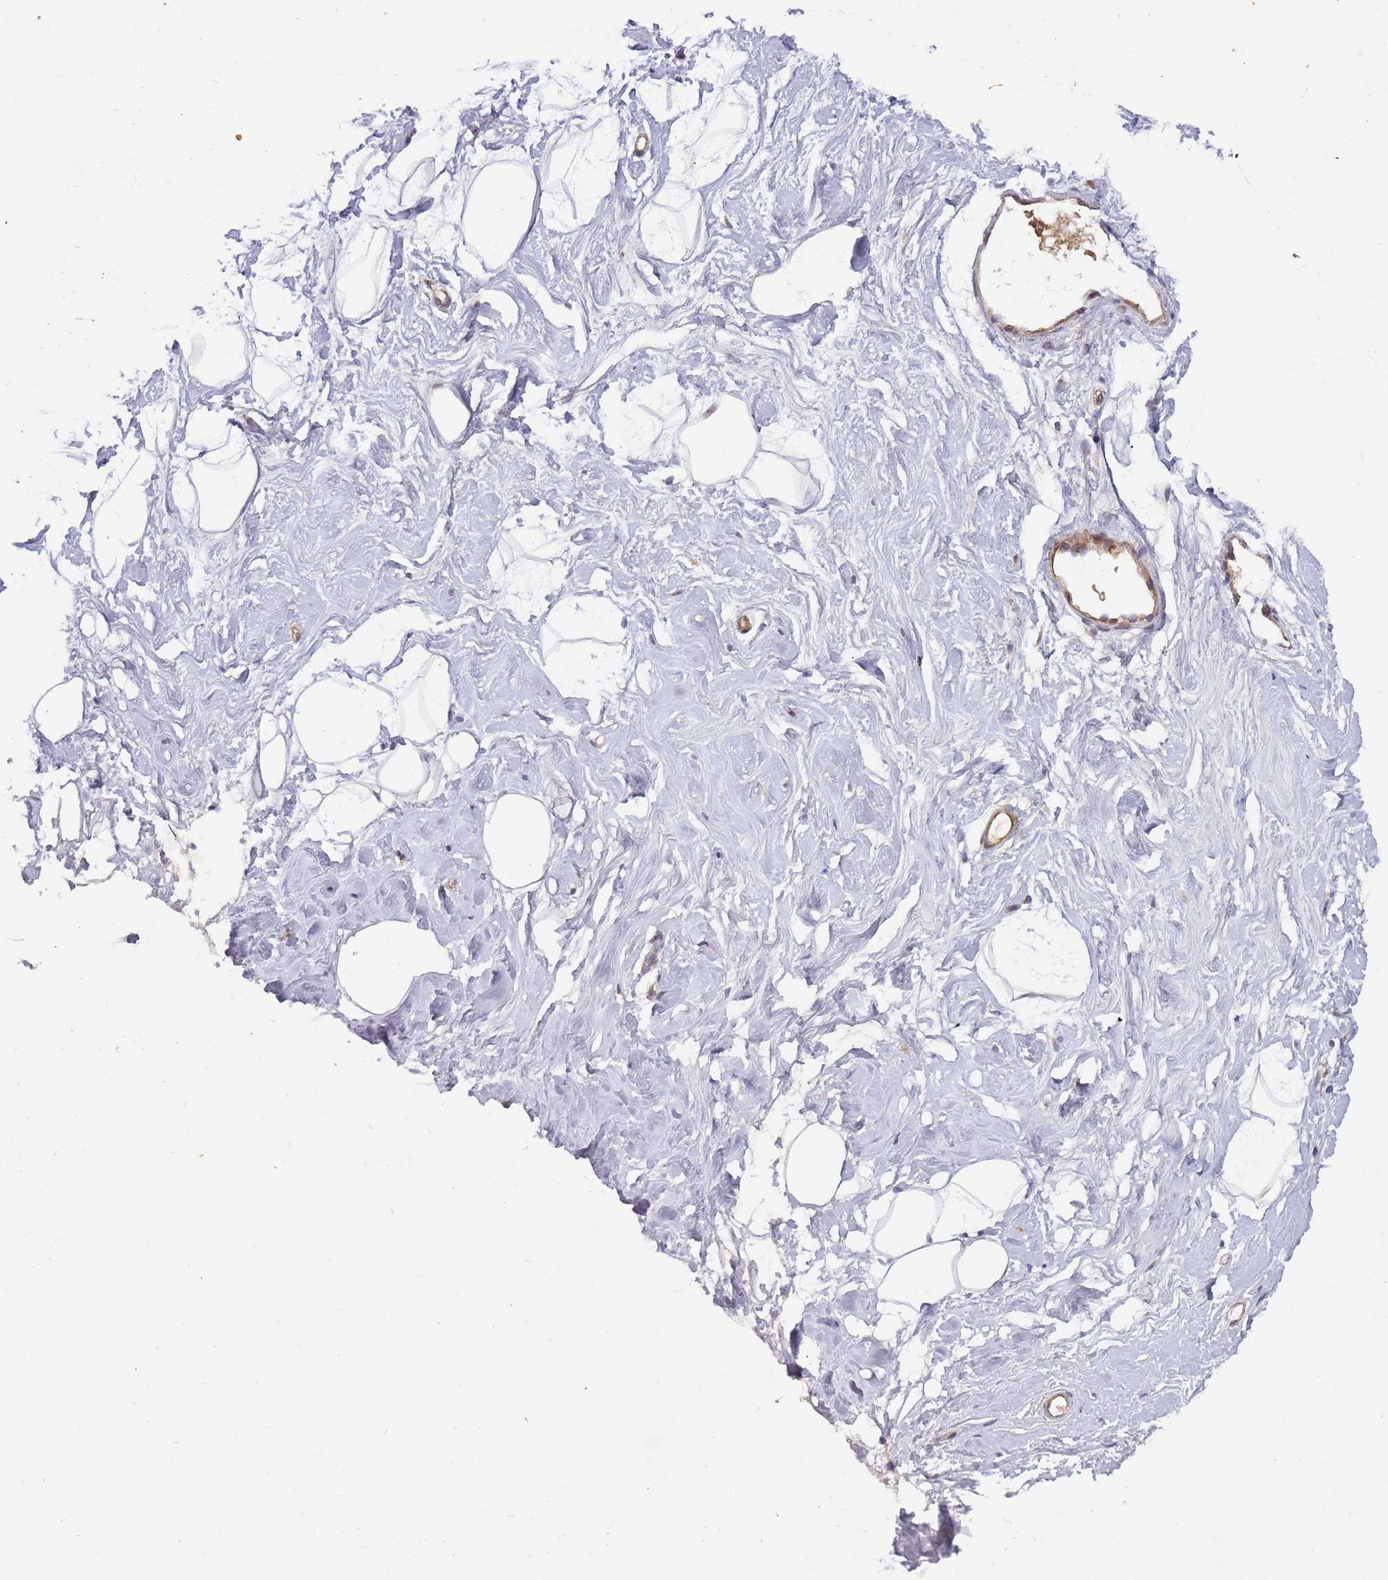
{"staining": {"intensity": "negative", "quantity": "none", "location": "none"}, "tissue": "breast", "cell_type": "Adipocytes", "image_type": "normal", "snomed": [{"axis": "morphology", "description": "Normal tissue, NOS"}, {"axis": "morphology", "description": "Adenoma, NOS"}, {"axis": "topography", "description": "Breast"}], "caption": "Immunohistochemistry (IHC) of normal human breast reveals no expression in adipocytes.", "gene": "TRAPPC6B", "patient": {"sex": "female", "age": 23}}